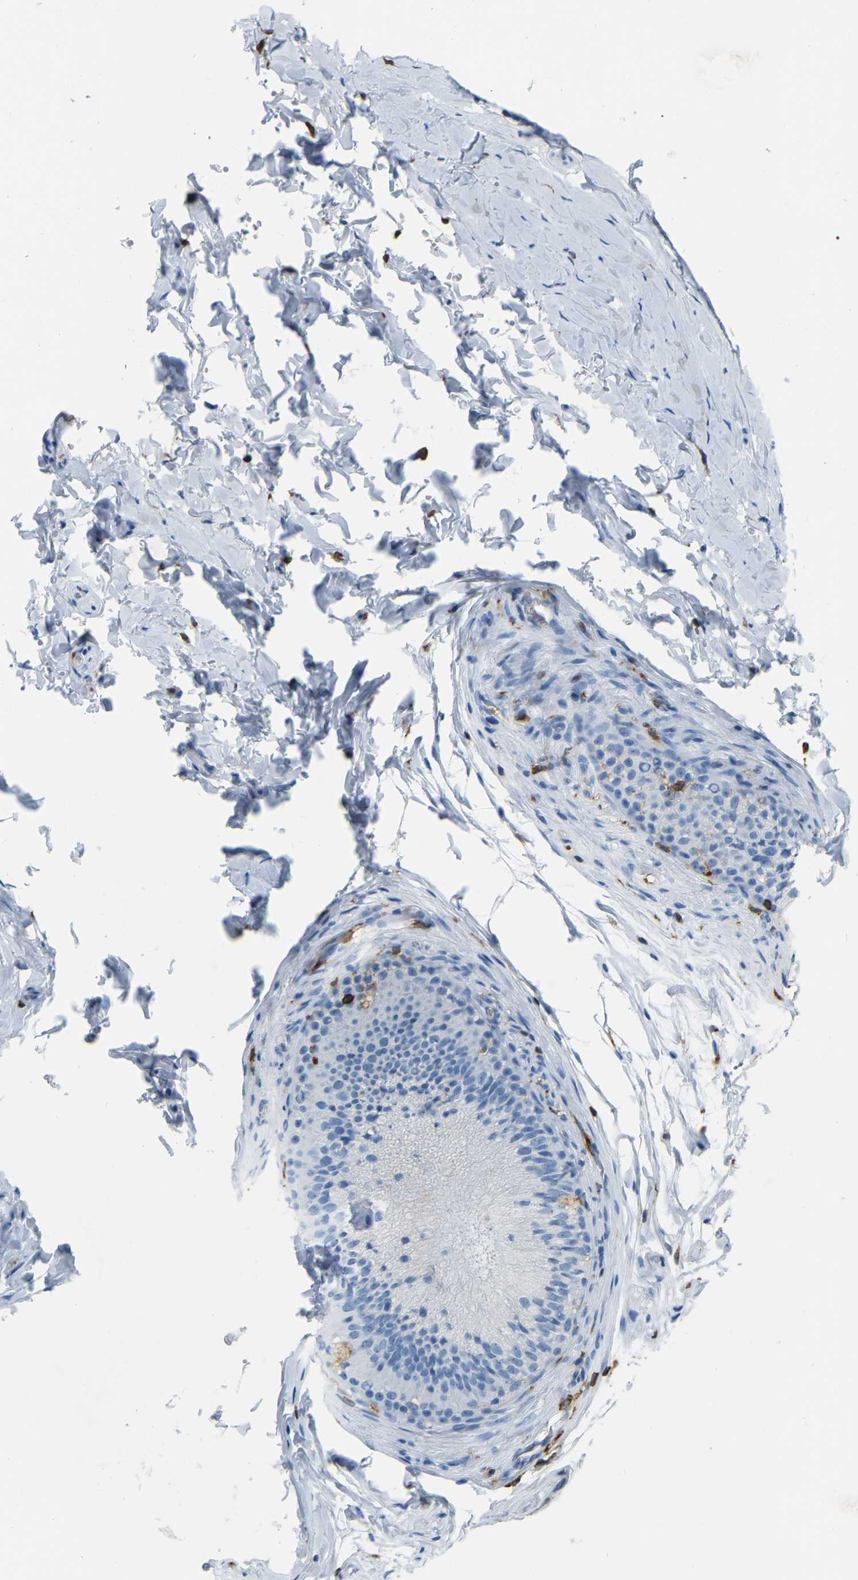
{"staining": {"intensity": "negative", "quantity": "none", "location": "none"}, "tissue": "epididymis", "cell_type": "Glandular cells", "image_type": "normal", "snomed": [{"axis": "morphology", "description": "Normal tissue, NOS"}, {"axis": "topography", "description": "Testis"}, {"axis": "topography", "description": "Epididymis"}], "caption": "Glandular cells show no significant expression in normal epididymis.", "gene": "ARHGAP45", "patient": {"sex": "male", "age": 36}}